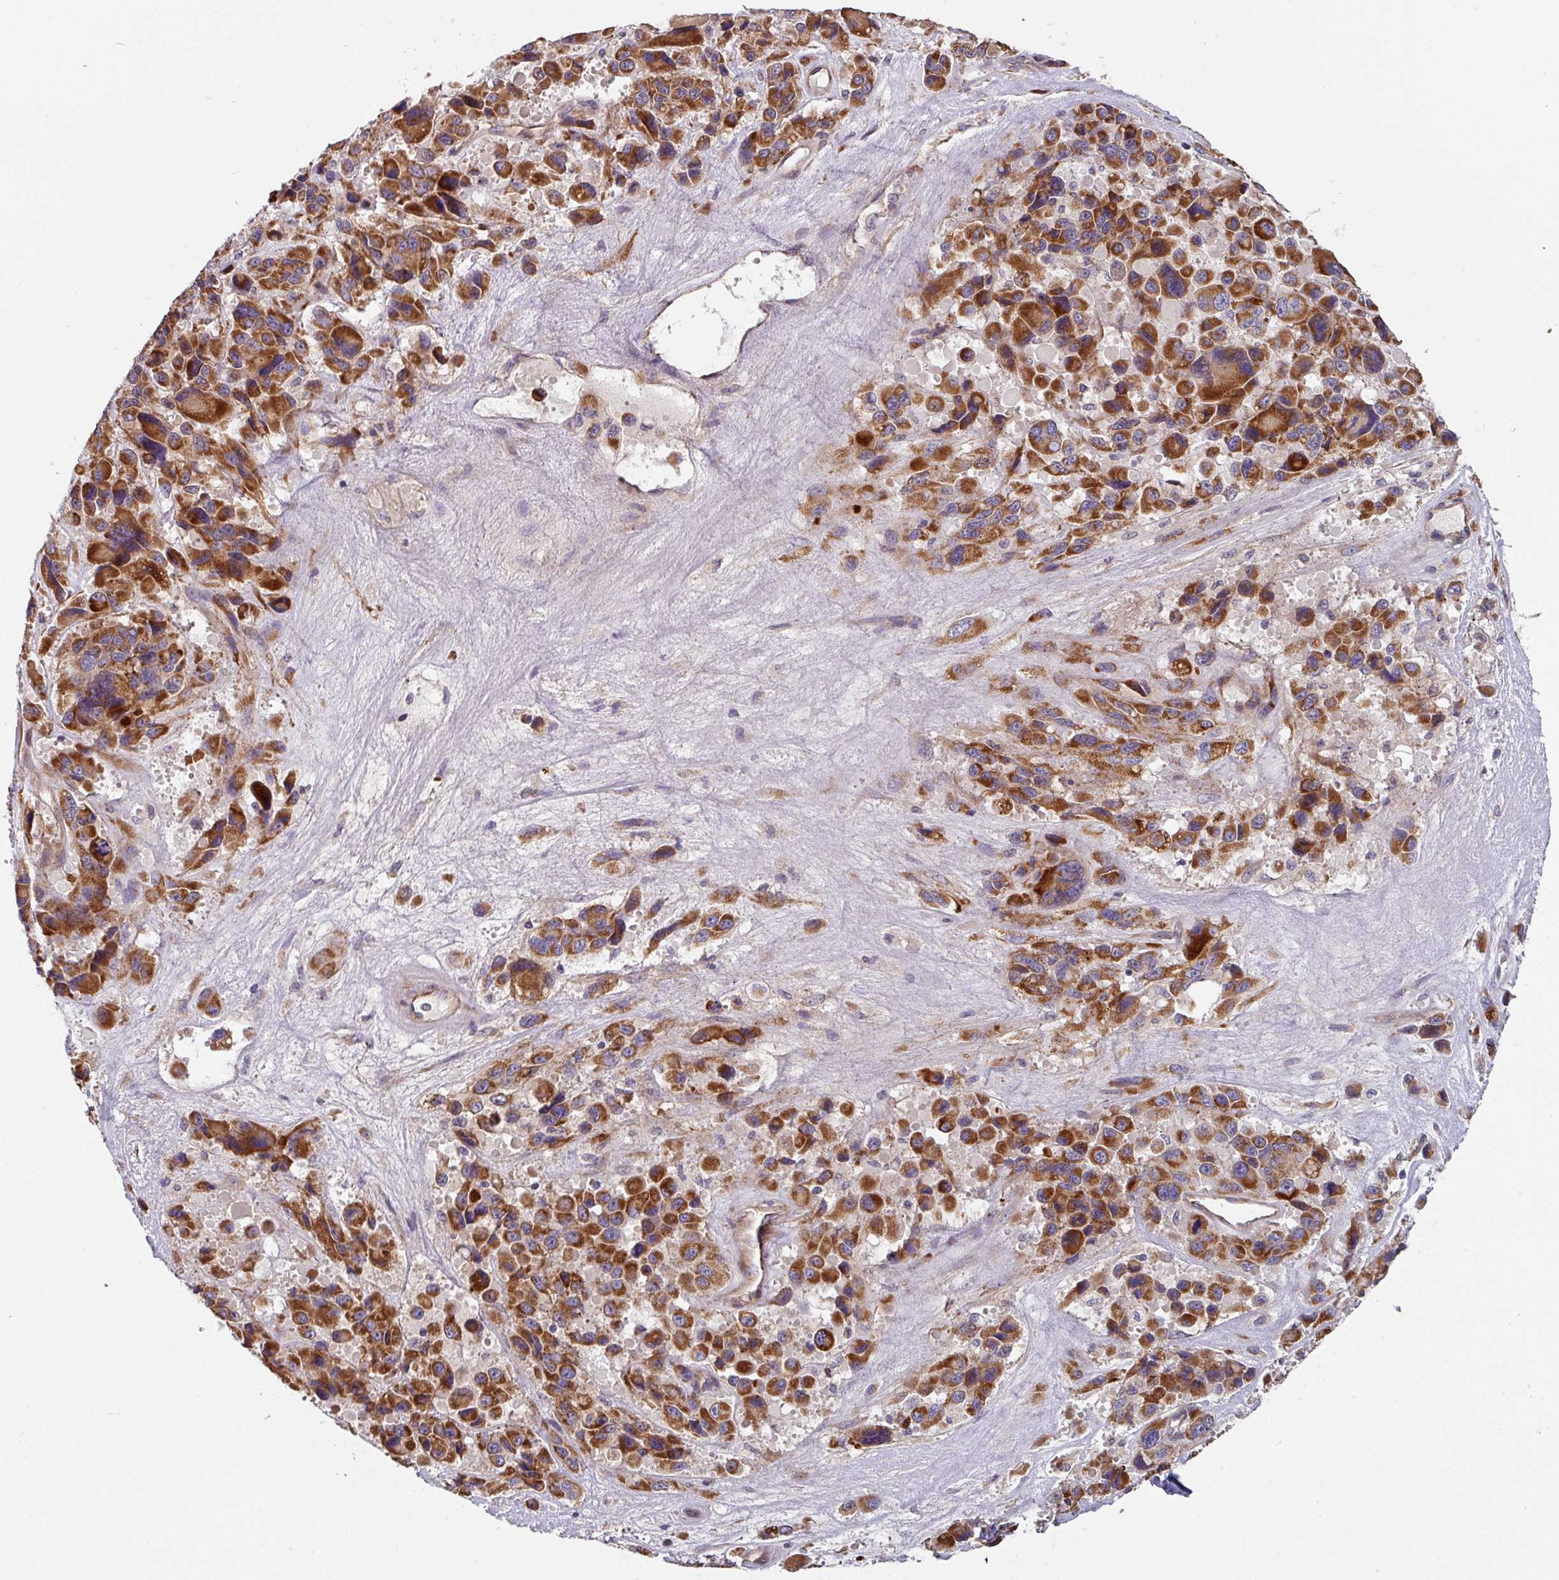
{"staining": {"intensity": "strong", "quantity": ">75%", "location": "cytoplasmic/membranous"}, "tissue": "melanoma", "cell_type": "Tumor cells", "image_type": "cancer", "snomed": [{"axis": "morphology", "description": "Malignant melanoma, Metastatic site"}, {"axis": "topography", "description": "Lymph node"}], "caption": "Immunohistochemical staining of human malignant melanoma (metastatic site) displays high levels of strong cytoplasmic/membranous staining in approximately >75% of tumor cells.", "gene": "DCAF12L2", "patient": {"sex": "female", "age": 65}}